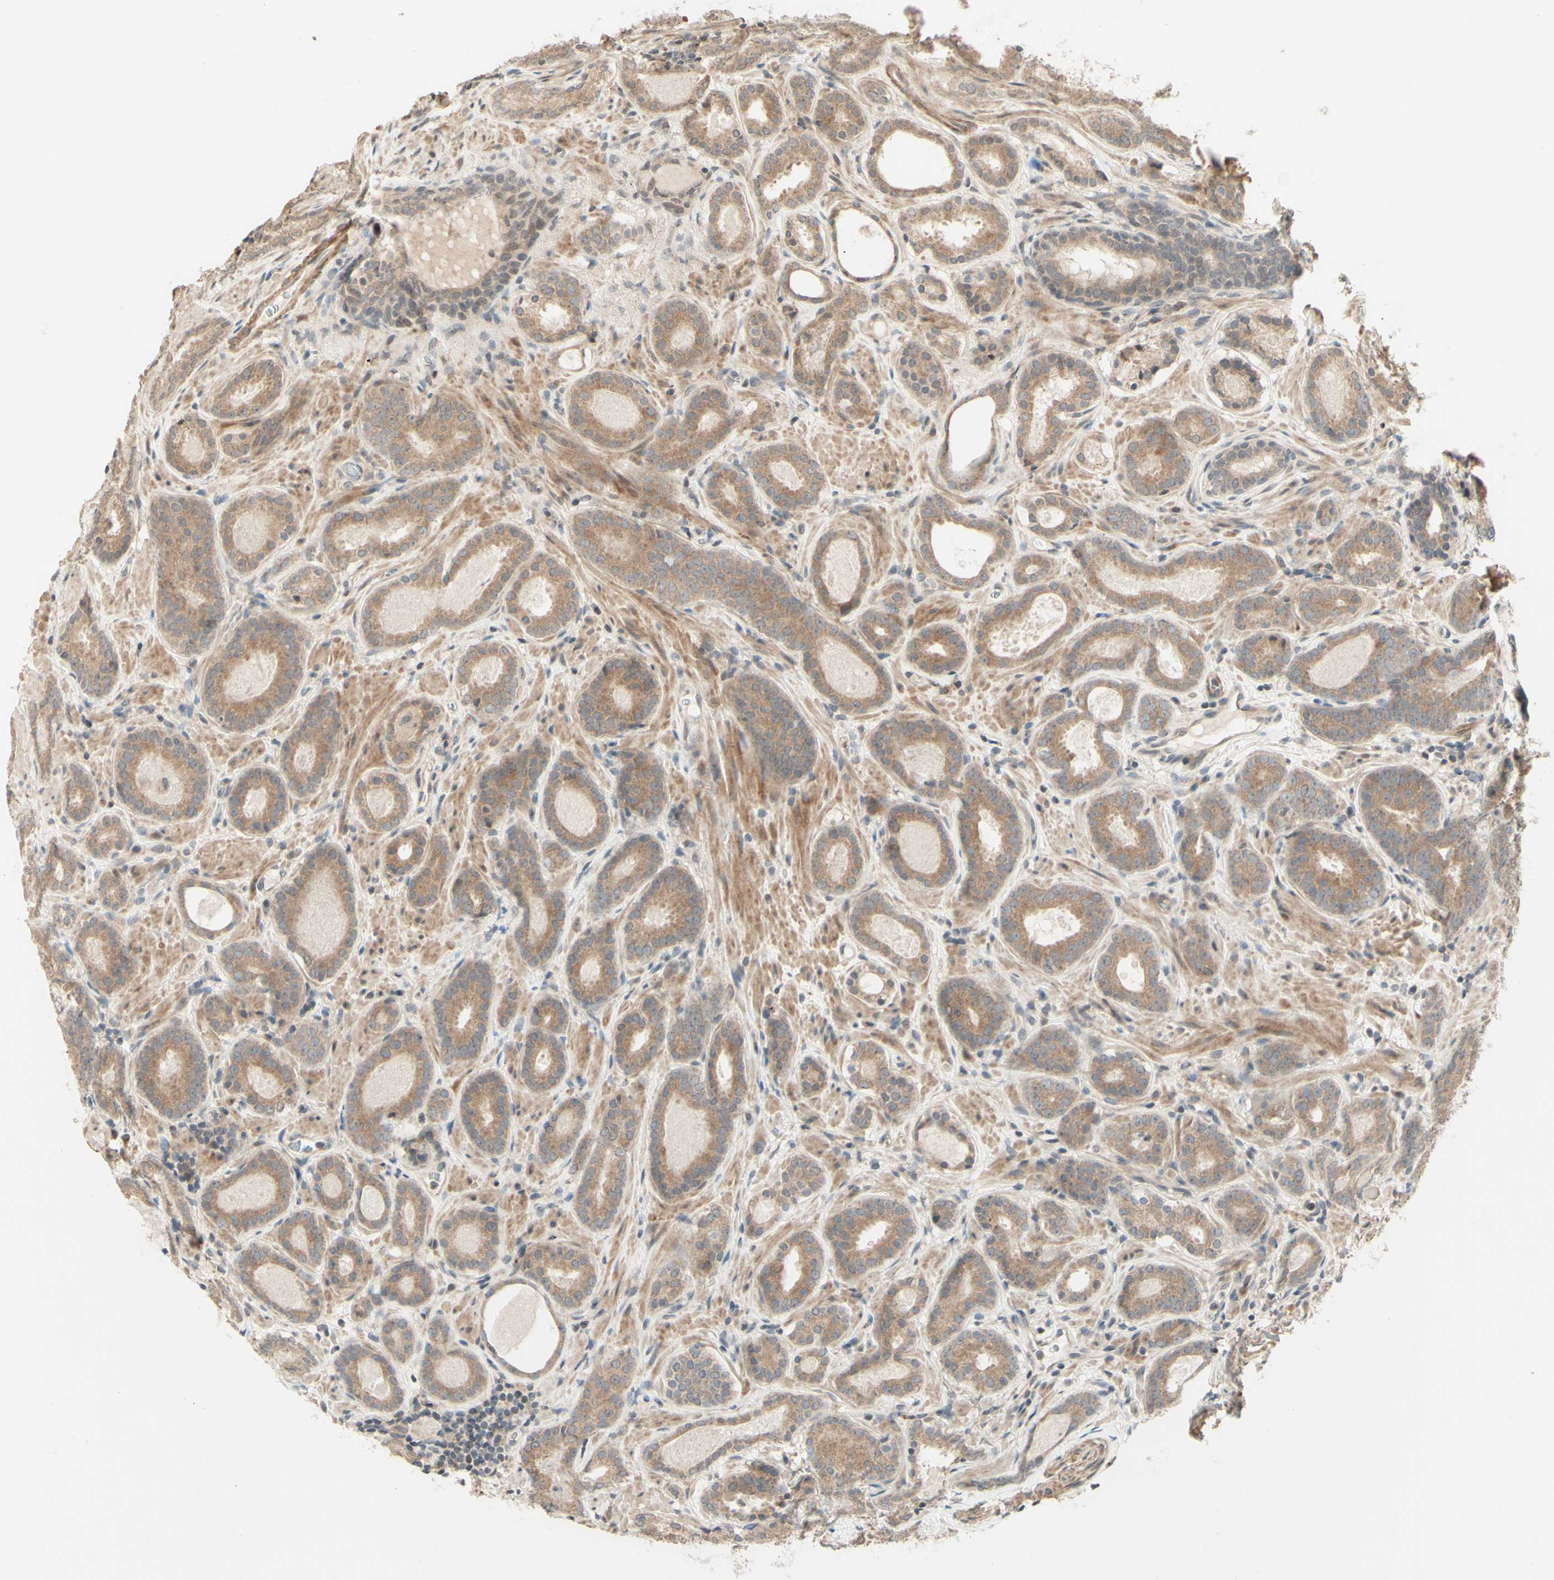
{"staining": {"intensity": "moderate", "quantity": ">75%", "location": "cytoplasmic/membranous"}, "tissue": "prostate cancer", "cell_type": "Tumor cells", "image_type": "cancer", "snomed": [{"axis": "morphology", "description": "Adenocarcinoma, Low grade"}, {"axis": "topography", "description": "Prostate"}], "caption": "Protein staining reveals moderate cytoplasmic/membranous staining in approximately >75% of tumor cells in adenocarcinoma (low-grade) (prostate).", "gene": "ZW10", "patient": {"sex": "male", "age": 69}}